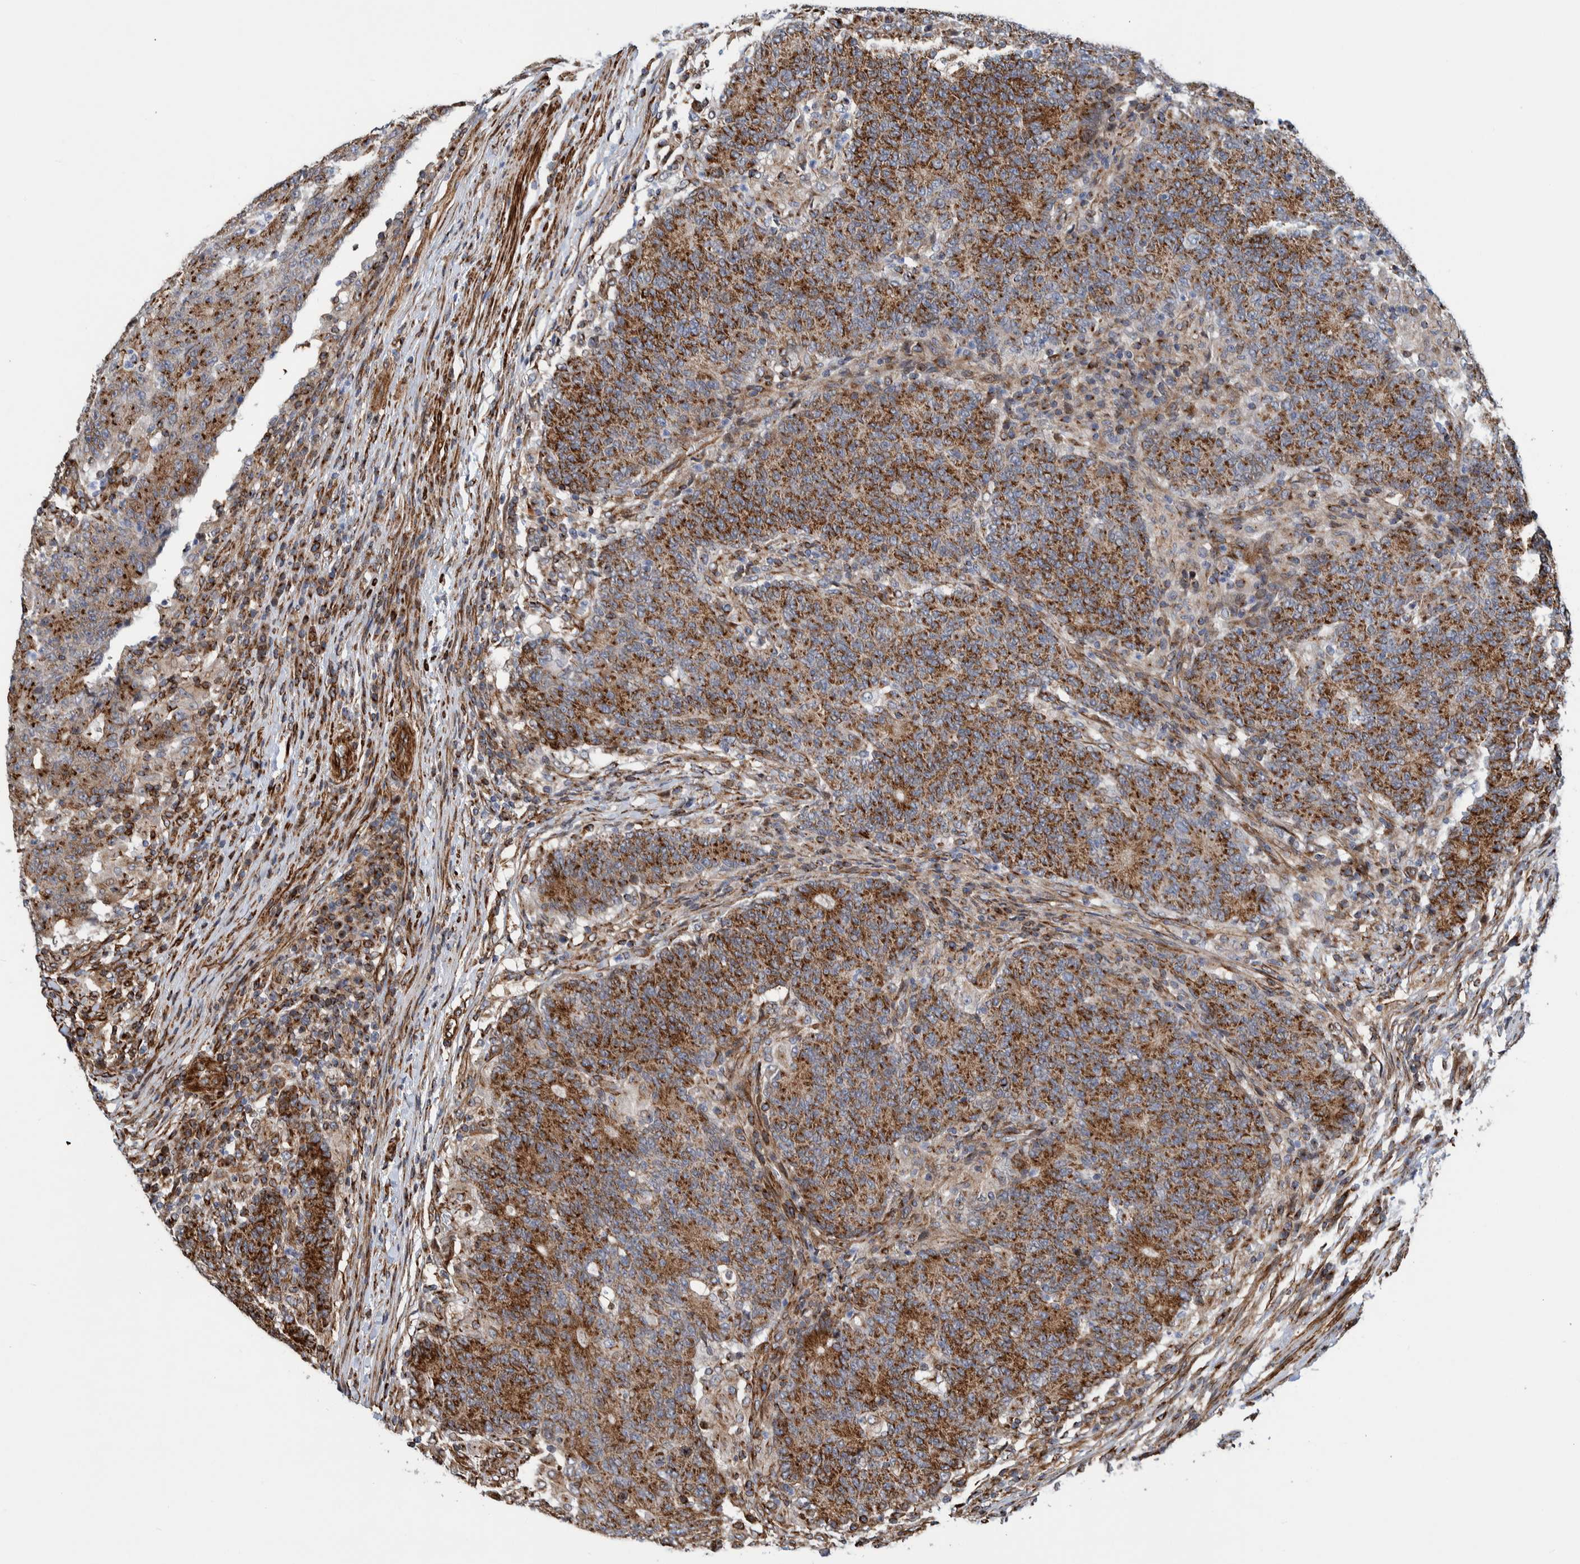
{"staining": {"intensity": "strong", "quantity": ">75%", "location": "cytoplasmic/membranous"}, "tissue": "colorectal cancer", "cell_type": "Tumor cells", "image_type": "cancer", "snomed": [{"axis": "morphology", "description": "Normal tissue, NOS"}, {"axis": "morphology", "description": "Adenocarcinoma, NOS"}, {"axis": "topography", "description": "Colon"}], "caption": "Protein staining by immunohistochemistry reveals strong cytoplasmic/membranous staining in approximately >75% of tumor cells in colorectal adenocarcinoma. Immunohistochemistry stains the protein in brown and the nuclei are stained blue.", "gene": "CCDC57", "patient": {"sex": "female", "age": 75}}